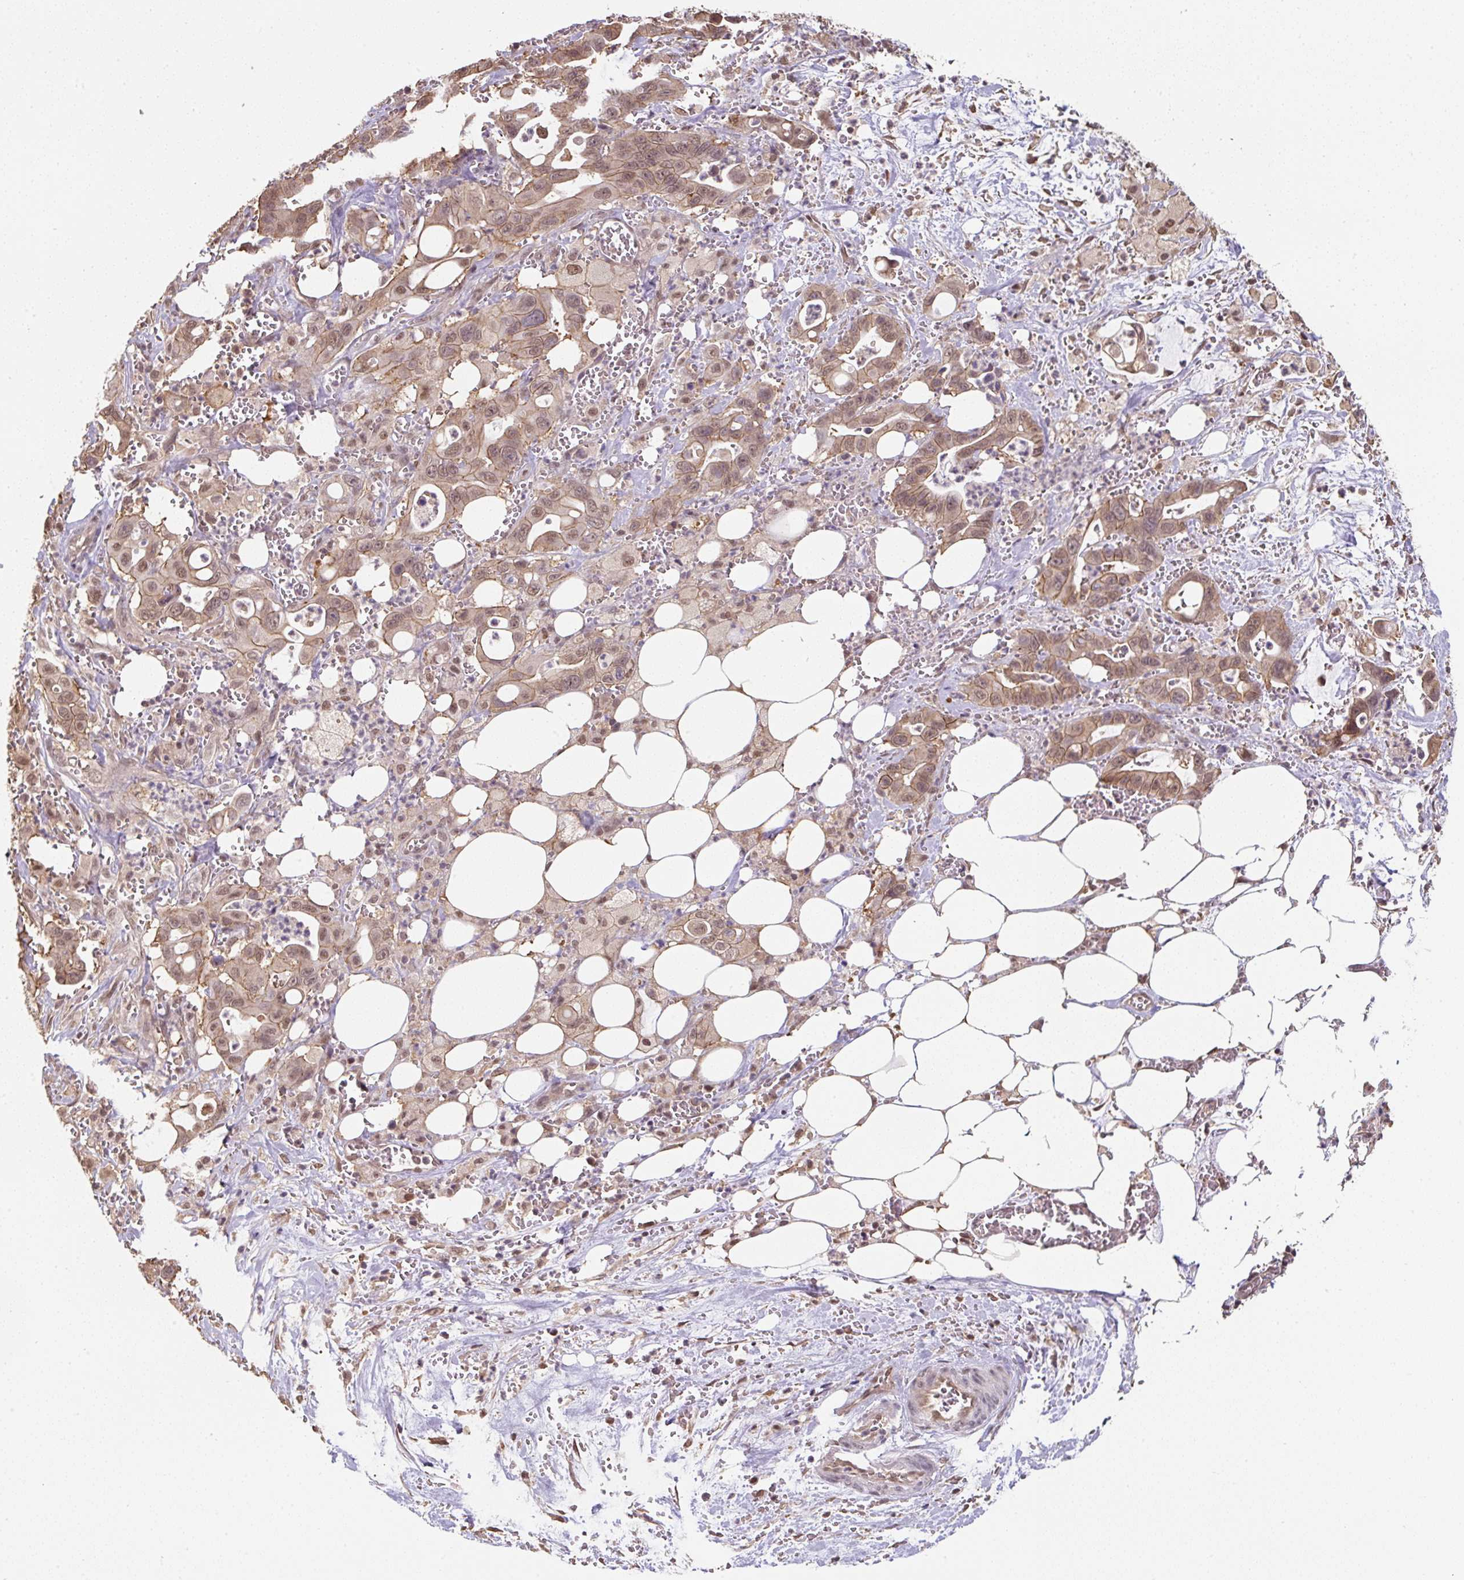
{"staining": {"intensity": "moderate", "quantity": ">75%", "location": "cytoplasmic/membranous,nuclear"}, "tissue": "pancreatic cancer", "cell_type": "Tumor cells", "image_type": "cancer", "snomed": [{"axis": "morphology", "description": "Adenocarcinoma, NOS"}, {"axis": "topography", "description": "Pancreas"}], "caption": "Protein staining exhibits moderate cytoplasmic/membranous and nuclear expression in approximately >75% of tumor cells in pancreatic cancer.", "gene": "ST13", "patient": {"sex": "male", "age": 61}}